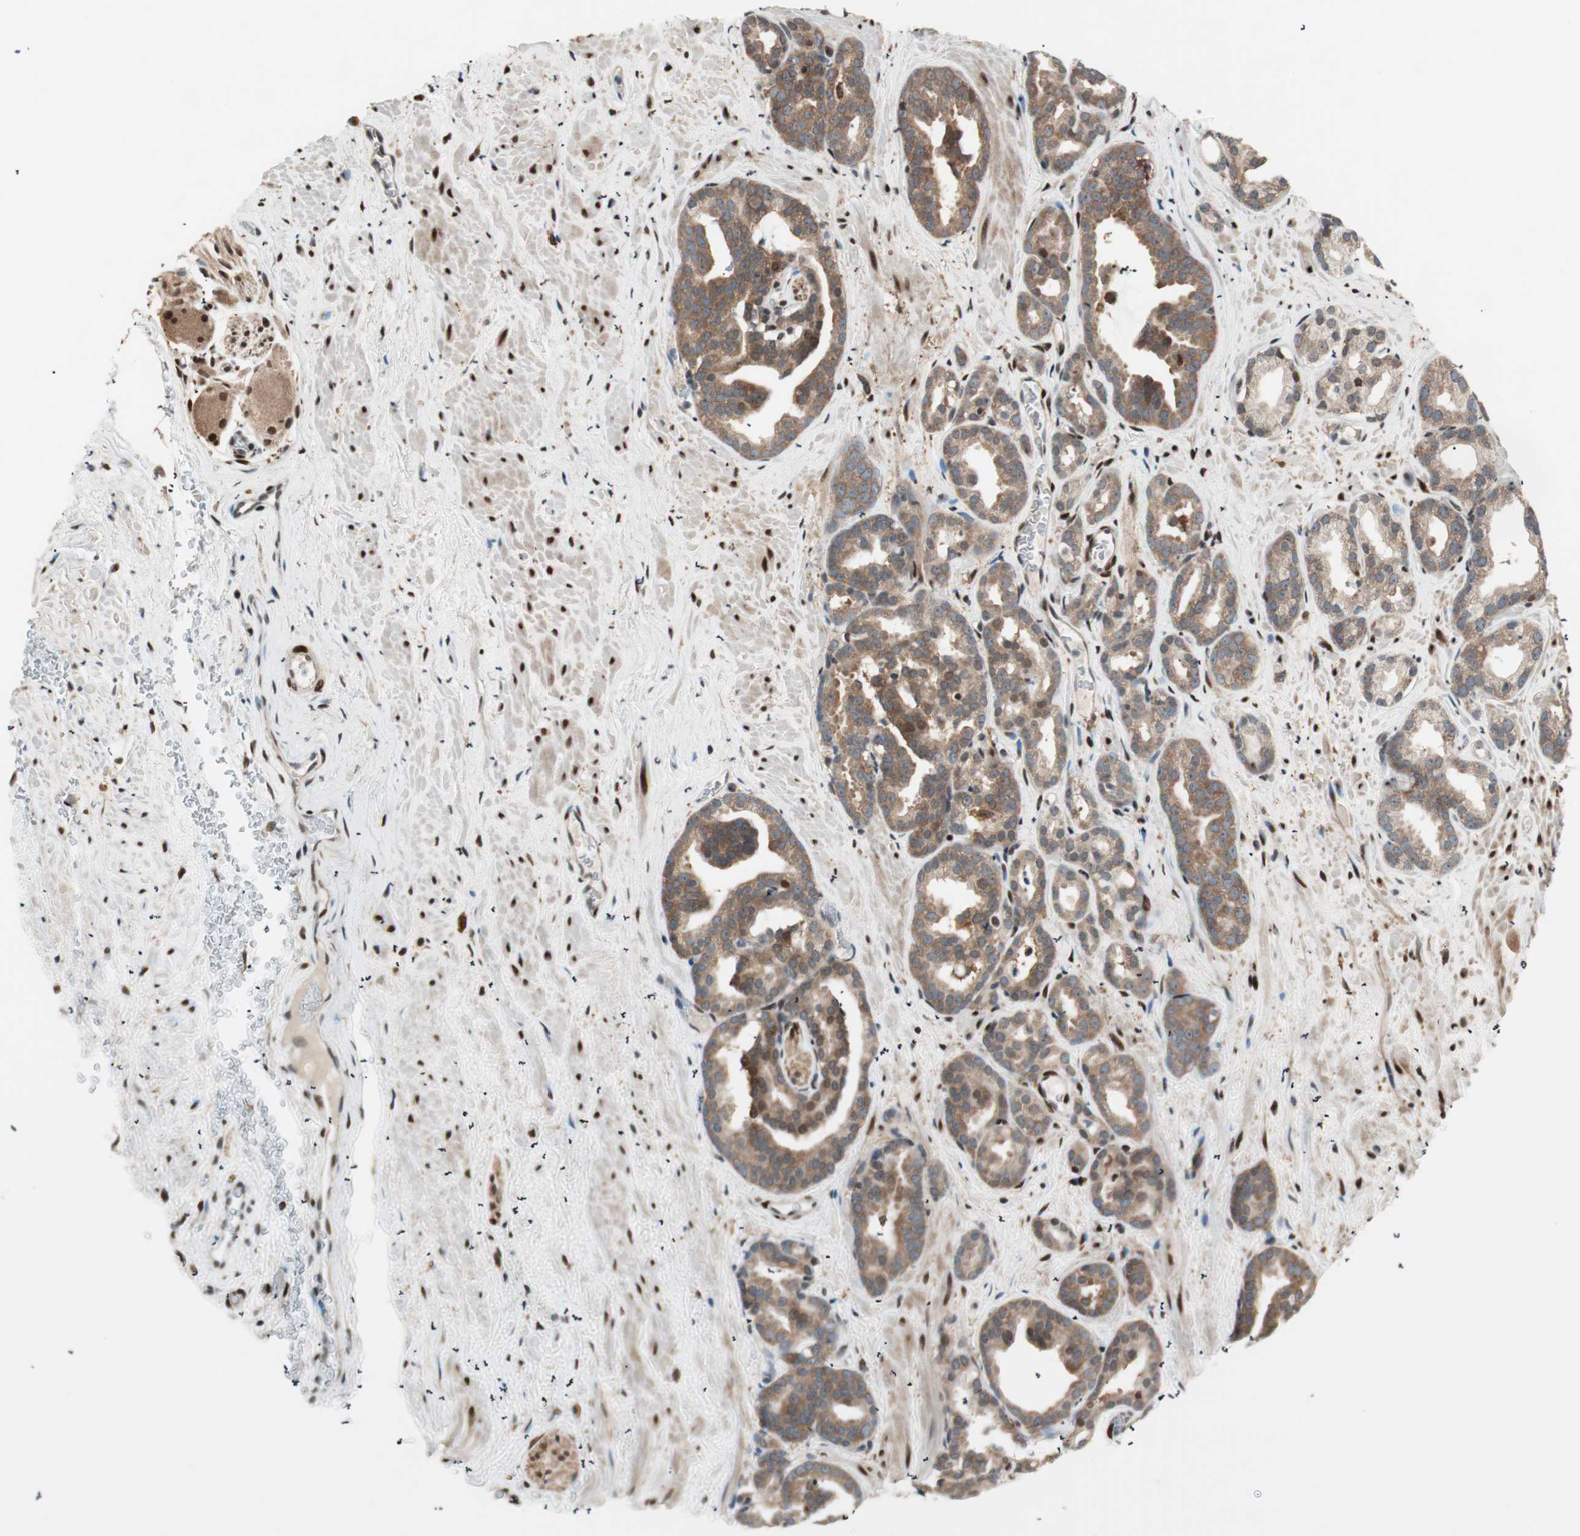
{"staining": {"intensity": "moderate", "quantity": ">75%", "location": "cytoplasmic/membranous"}, "tissue": "prostate cancer", "cell_type": "Tumor cells", "image_type": "cancer", "snomed": [{"axis": "morphology", "description": "Adenocarcinoma, Low grade"}, {"axis": "topography", "description": "Prostate"}], "caption": "This is a micrograph of immunohistochemistry (IHC) staining of prostate cancer (low-grade adenocarcinoma), which shows moderate staining in the cytoplasmic/membranous of tumor cells.", "gene": "BIN1", "patient": {"sex": "male", "age": 63}}